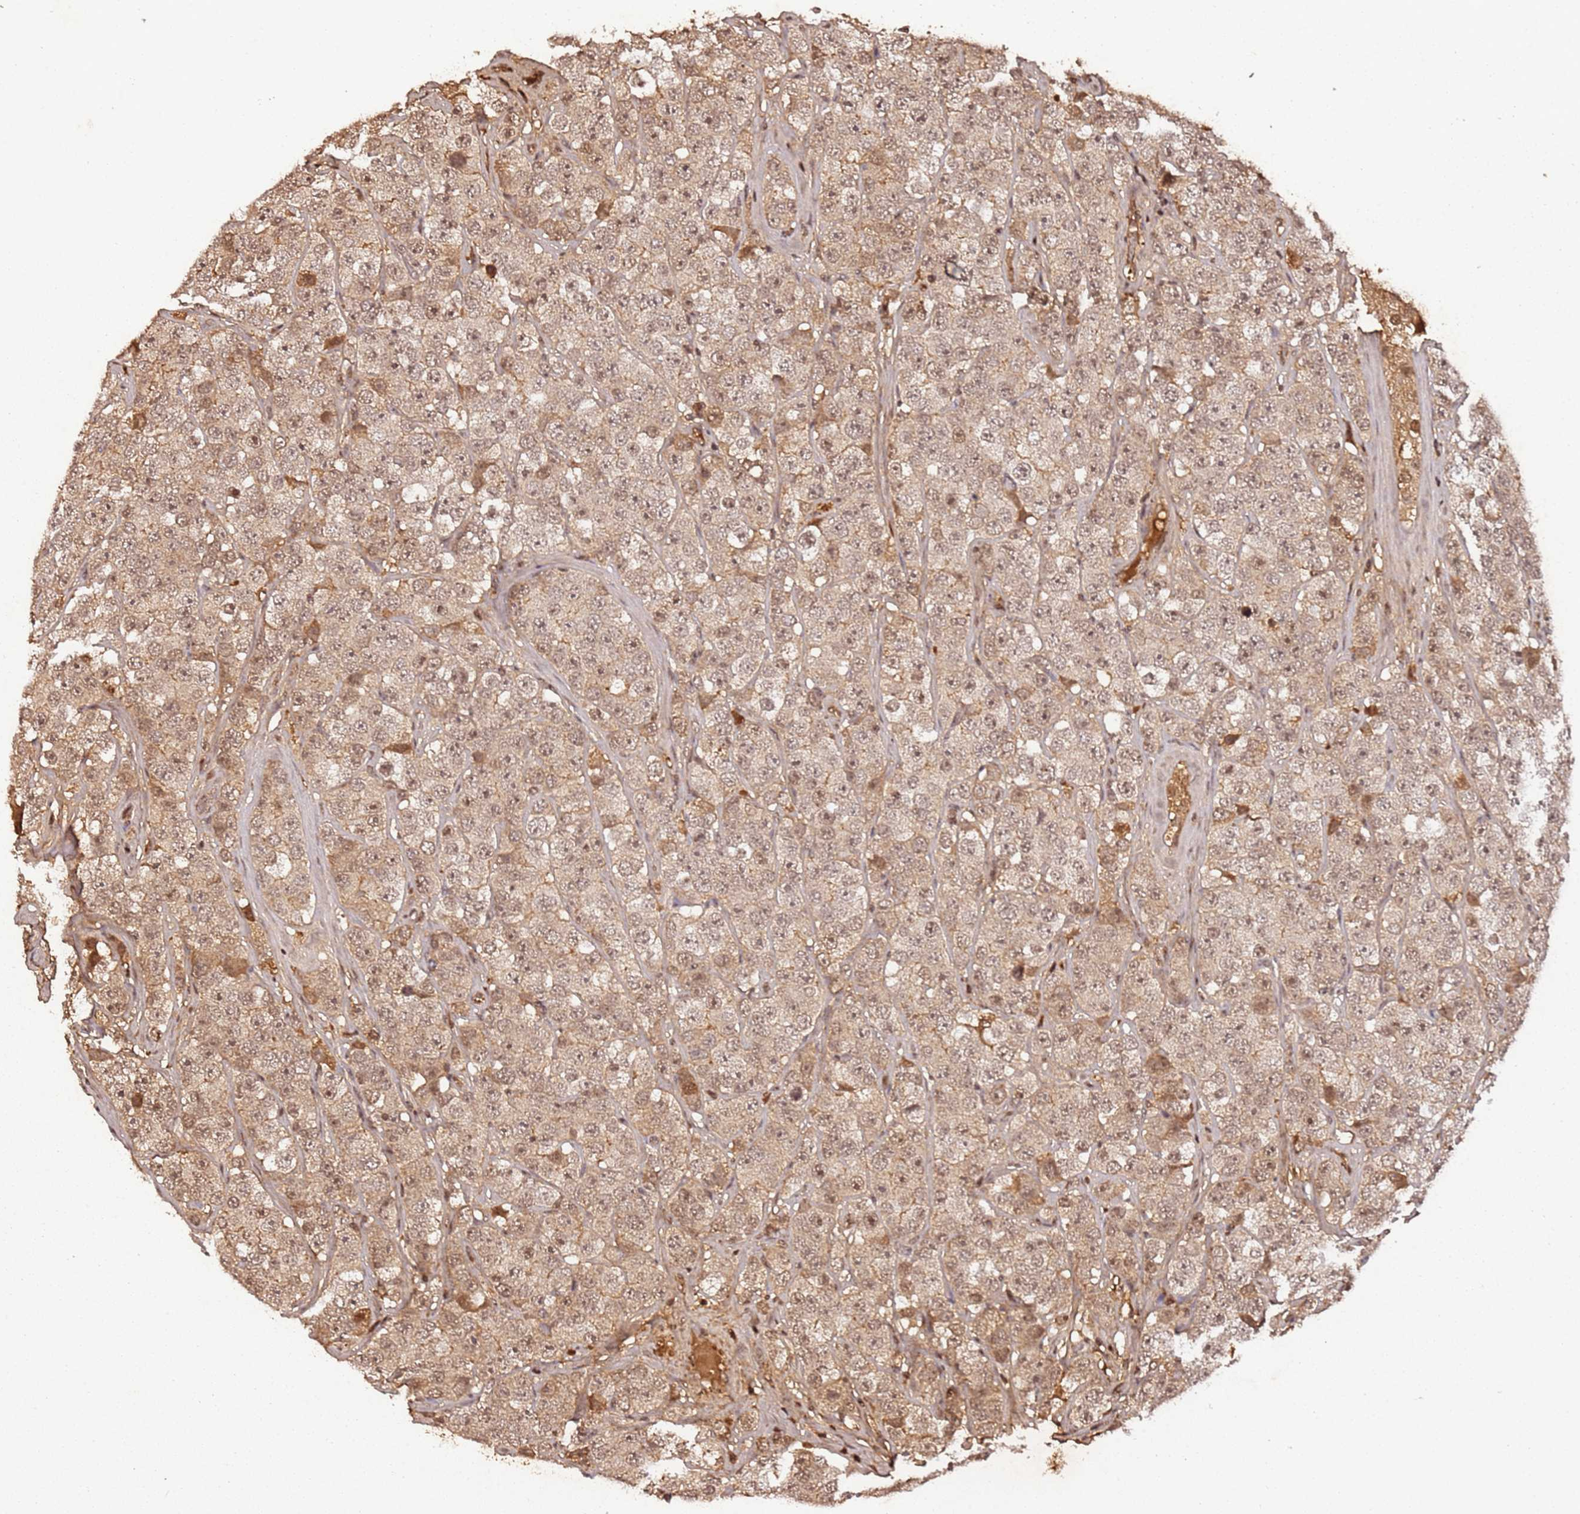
{"staining": {"intensity": "moderate", "quantity": ">75%", "location": "cytoplasmic/membranous,nuclear"}, "tissue": "testis cancer", "cell_type": "Tumor cells", "image_type": "cancer", "snomed": [{"axis": "morphology", "description": "Seminoma, NOS"}, {"axis": "topography", "description": "Testis"}], "caption": "An immunohistochemistry micrograph of neoplastic tissue is shown. Protein staining in brown labels moderate cytoplasmic/membranous and nuclear positivity in testis cancer (seminoma) within tumor cells.", "gene": "COL1A2", "patient": {"sex": "male", "age": 28}}